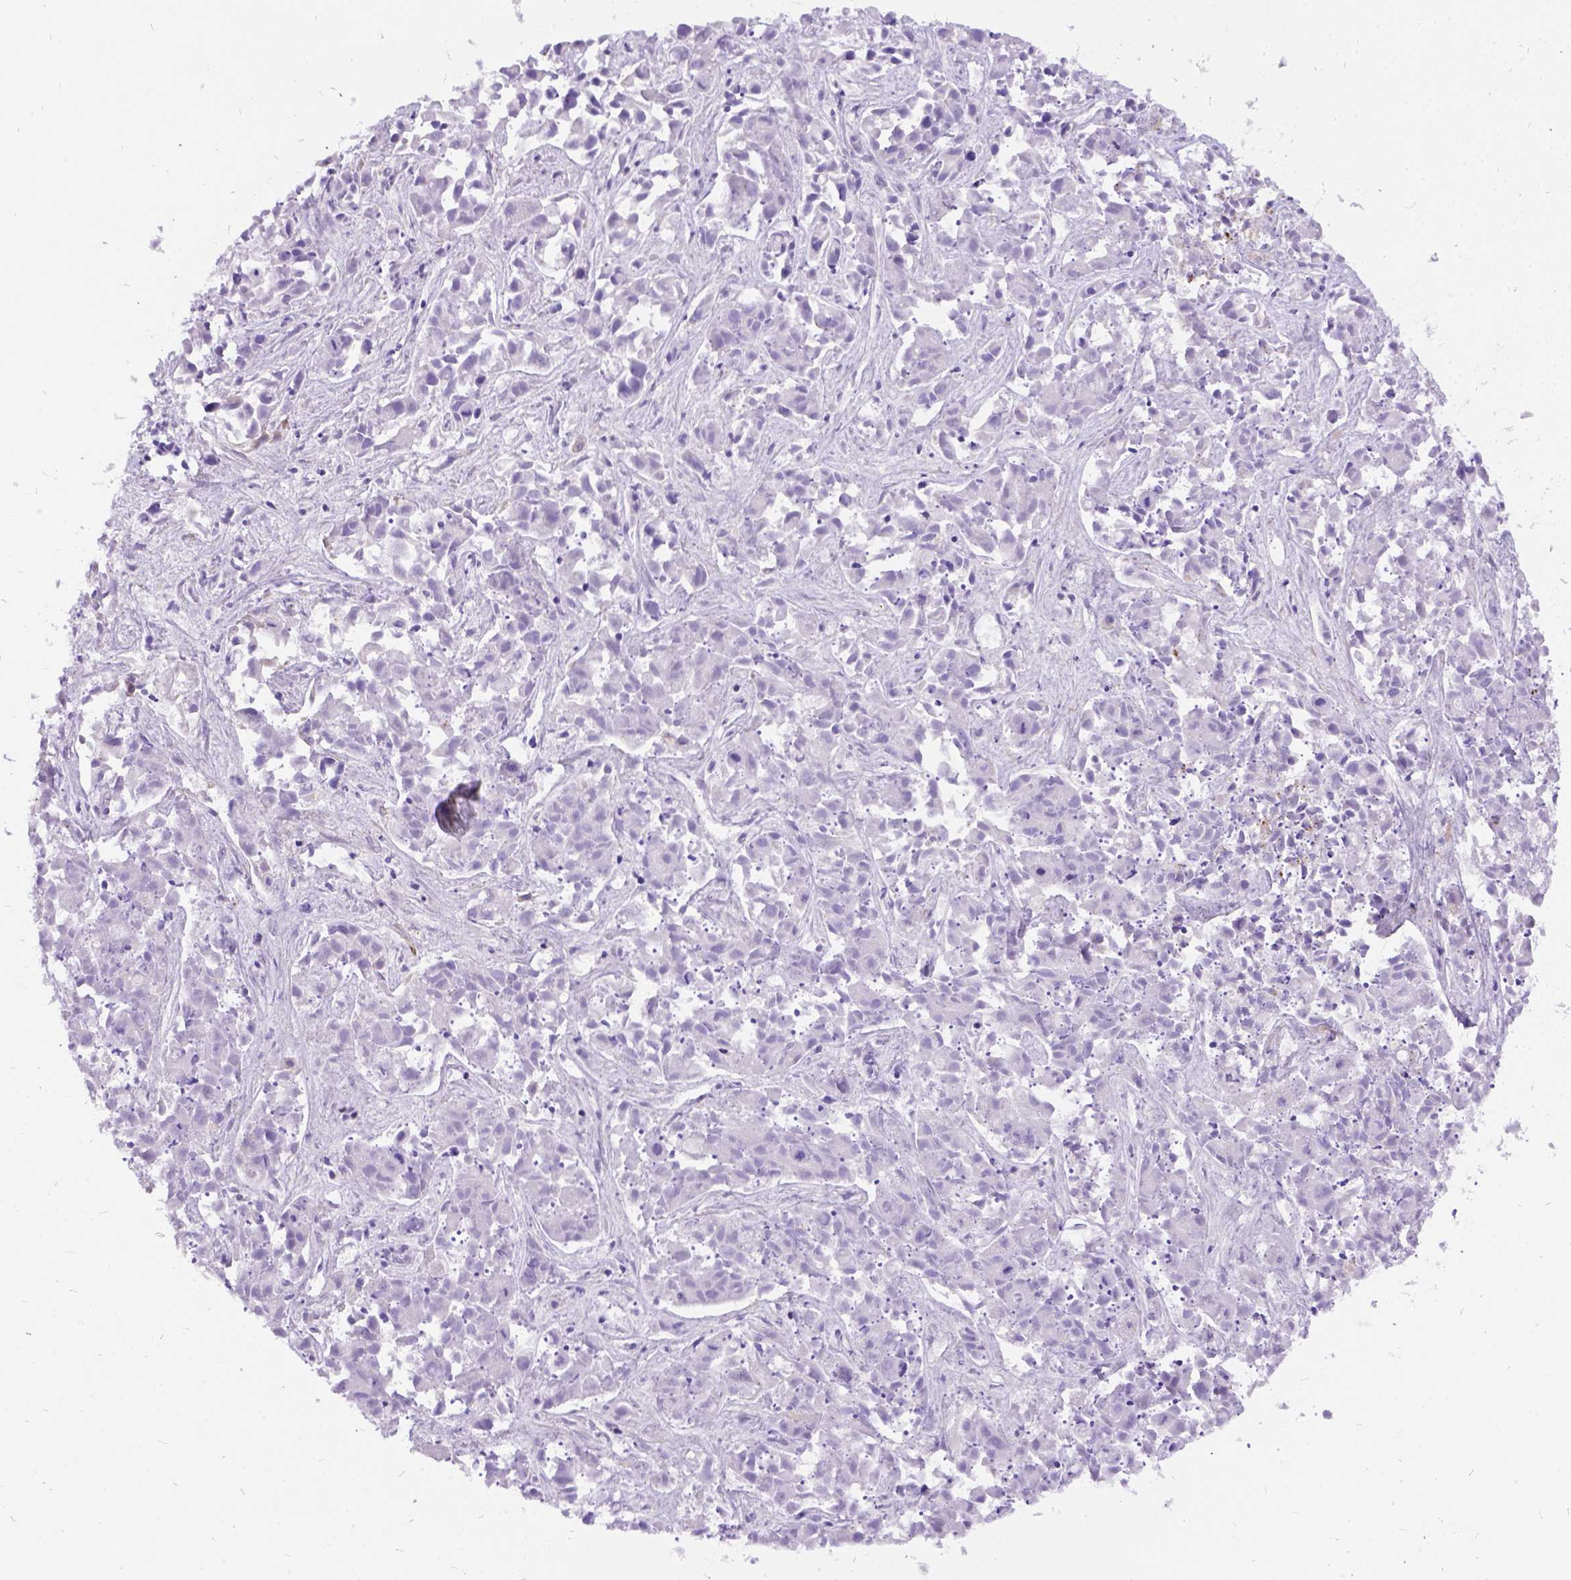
{"staining": {"intensity": "negative", "quantity": "none", "location": "none"}, "tissue": "liver cancer", "cell_type": "Tumor cells", "image_type": "cancer", "snomed": [{"axis": "morphology", "description": "Cholangiocarcinoma"}, {"axis": "topography", "description": "Liver"}], "caption": "A histopathology image of human liver cancer is negative for staining in tumor cells.", "gene": "PRG2", "patient": {"sex": "female", "age": 81}}